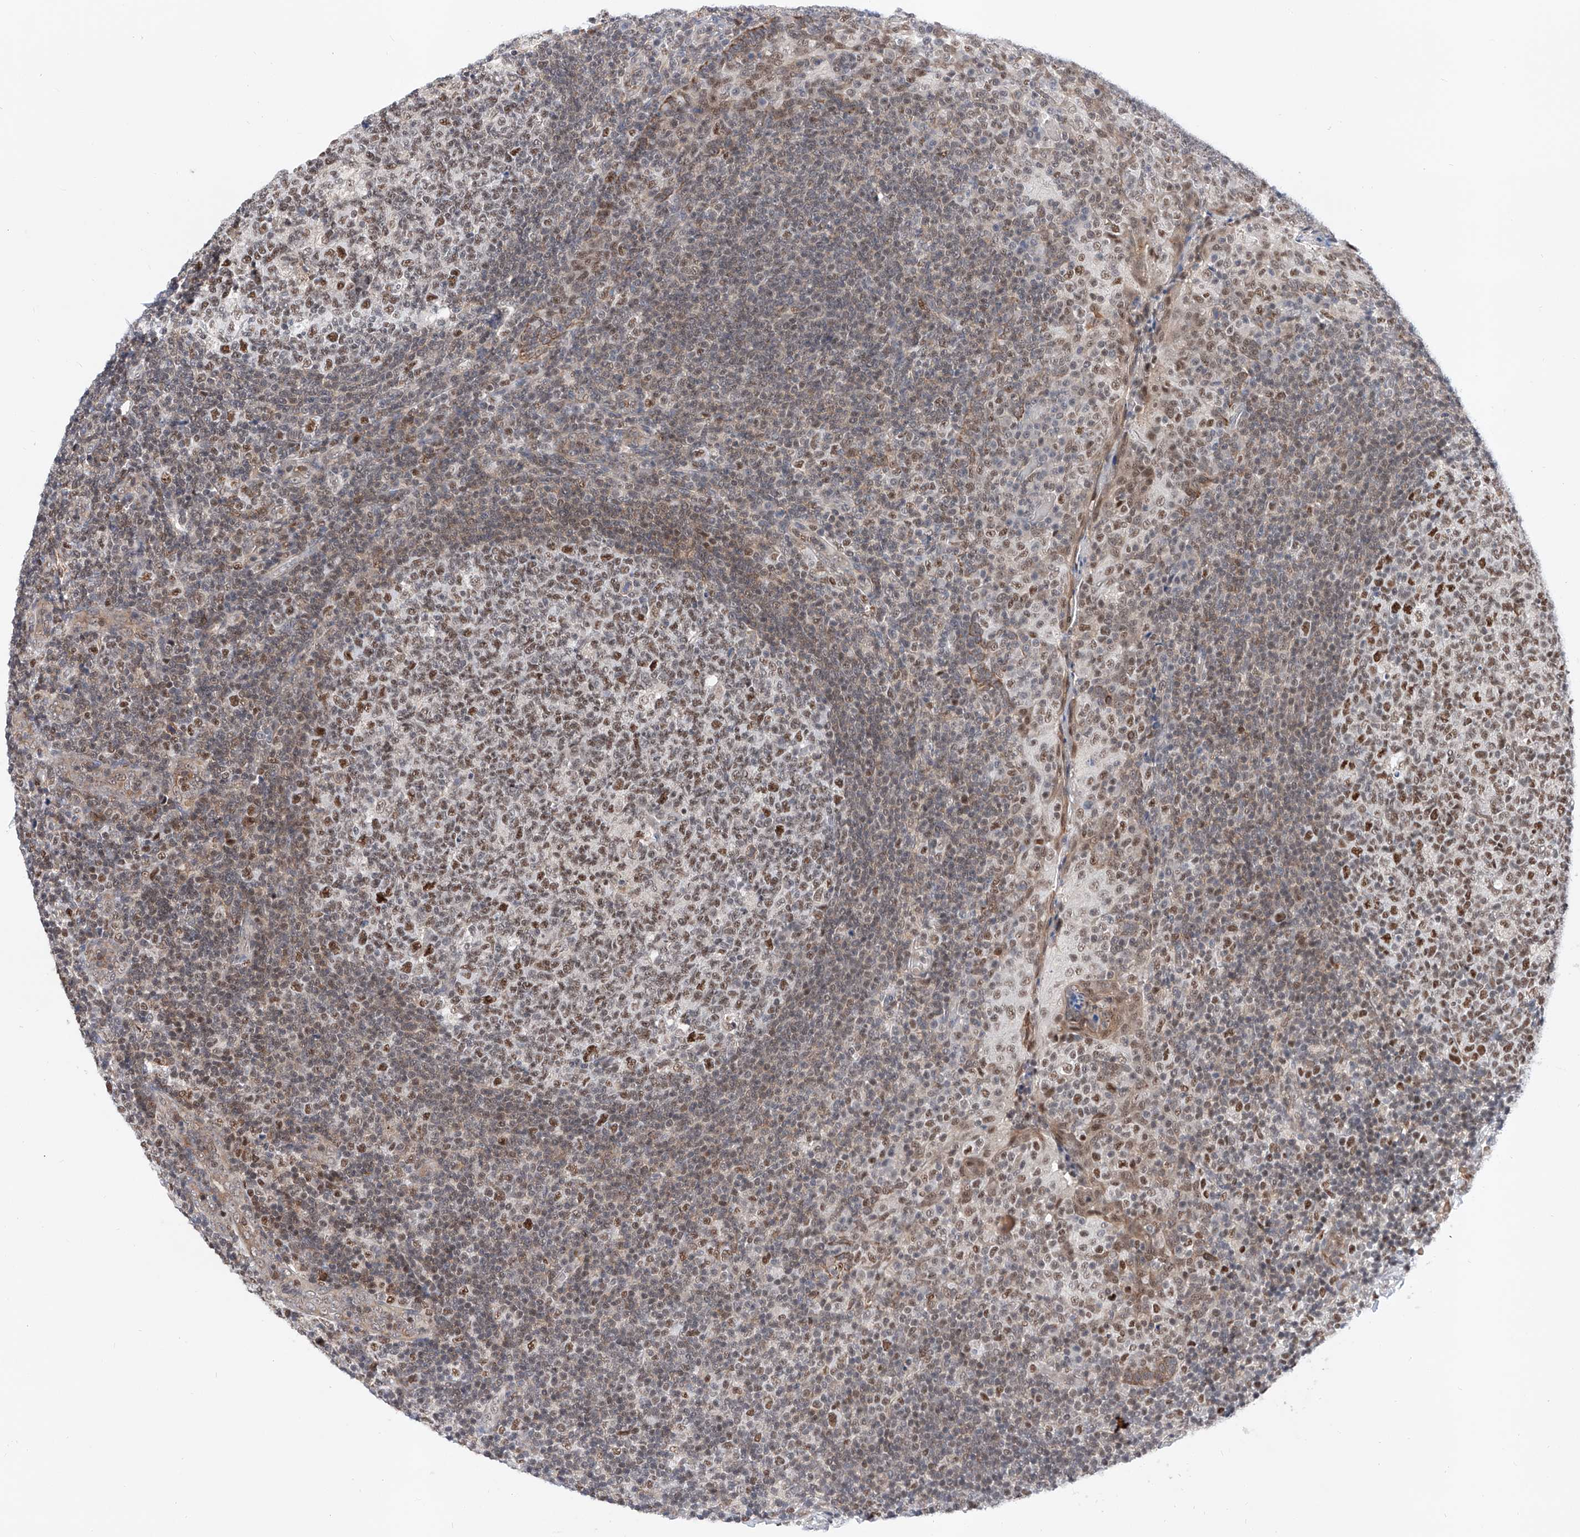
{"staining": {"intensity": "moderate", "quantity": ">75%", "location": "nuclear"}, "tissue": "tonsil", "cell_type": "Germinal center cells", "image_type": "normal", "snomed": [{"axis": "morphology", "description": "Normal tissue, NOS"}, {"axis": "topography", "description": "Tonsil"}], "caption": "The photomicrograph demonstrates immunohistochemical staining of benign tonsil. There is moderate nuclear staining is present in about >75% of germinal center cells. The staining was performed using DAB (3,3'-diaminobenzidine), with brown indicating positive protein expression. Nuclei are stained blue with hematoxylin.", "gene": "SNRNP200", "patient": {"sex": "female", "age": 19}}